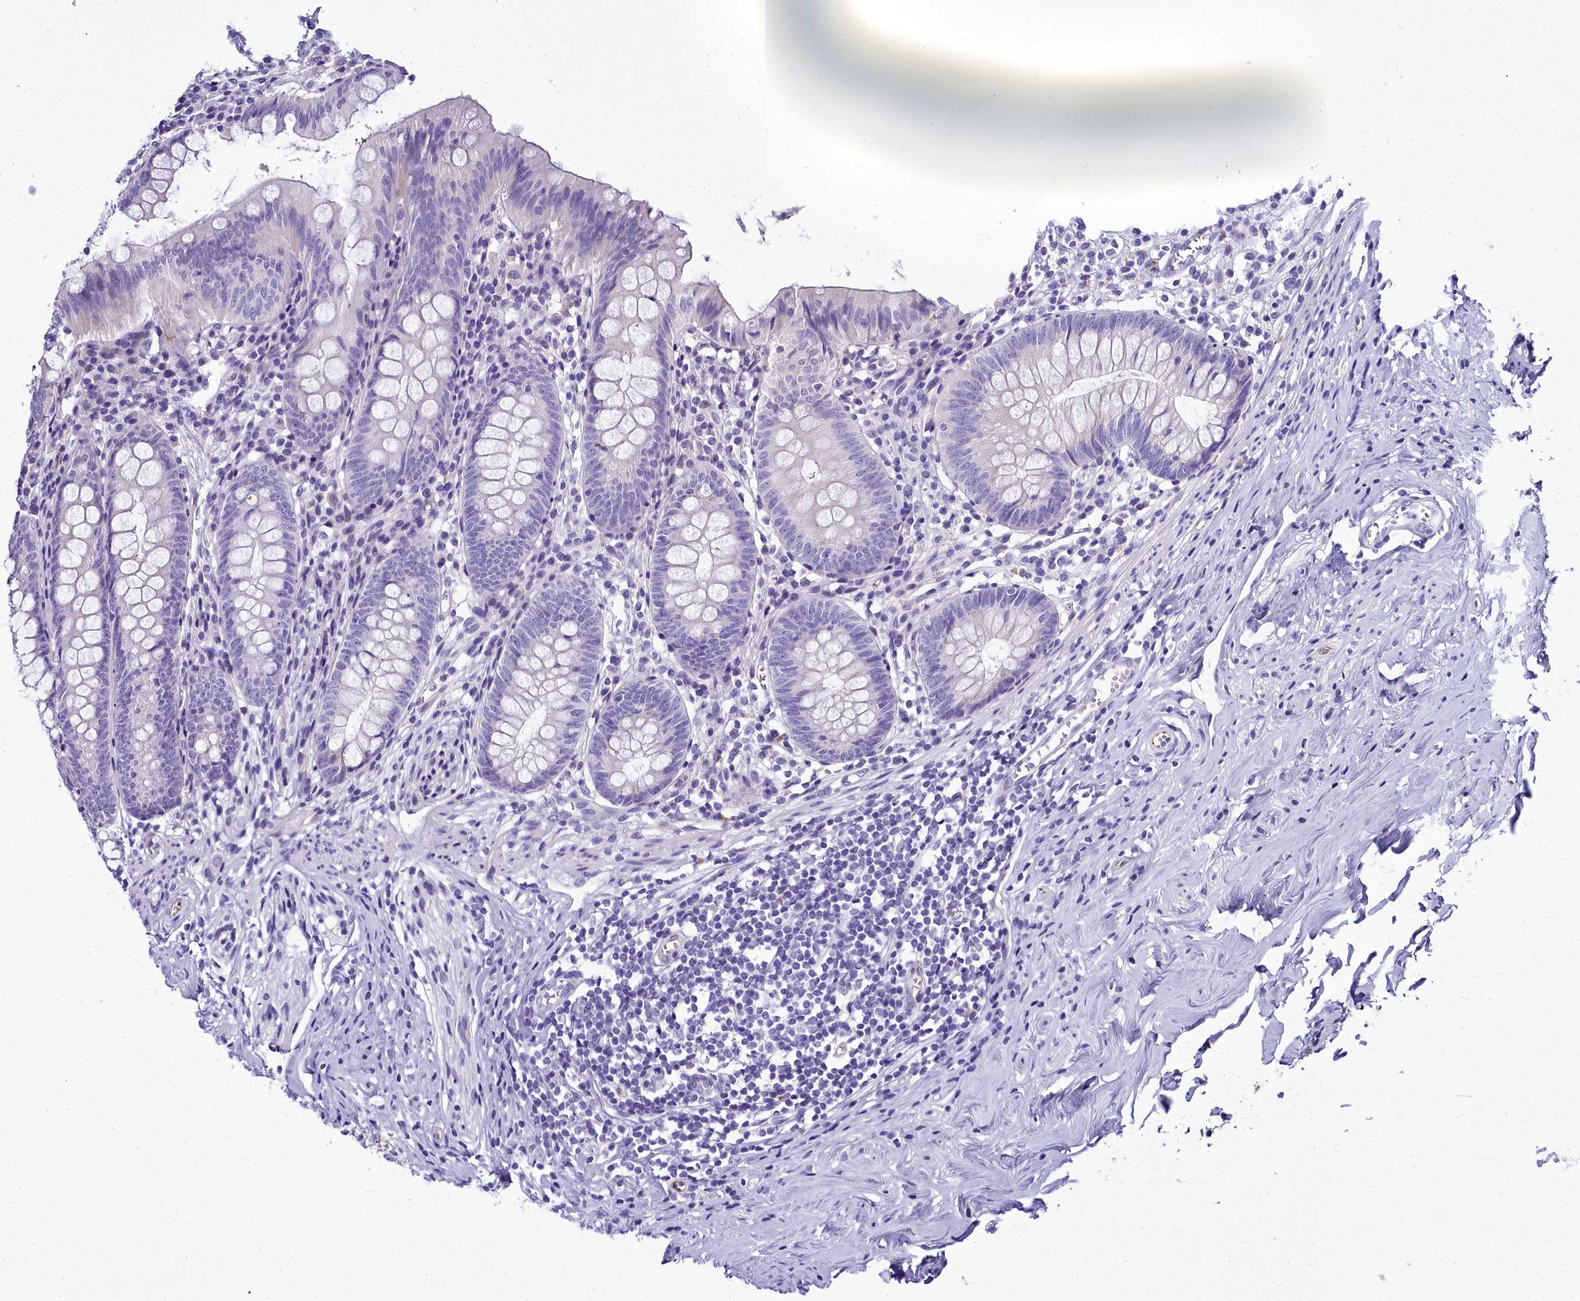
{"staining": {"intensity": "negative", "quantity": "none", "location": "none"}, "tissue": "appendix", "cell_type": "Glandular cells", "image_type": "normal", "snomed": [{"axis": "morphology", "description": "Normal tissue, NOS"}, {"axis": "topography", "description": "Appendix"}], "caption": "IHC of benign human appendix reveals no positivity in glandular cells.", "gene": "TIMM22", "patient": {"sex": "female", "age": 51}}